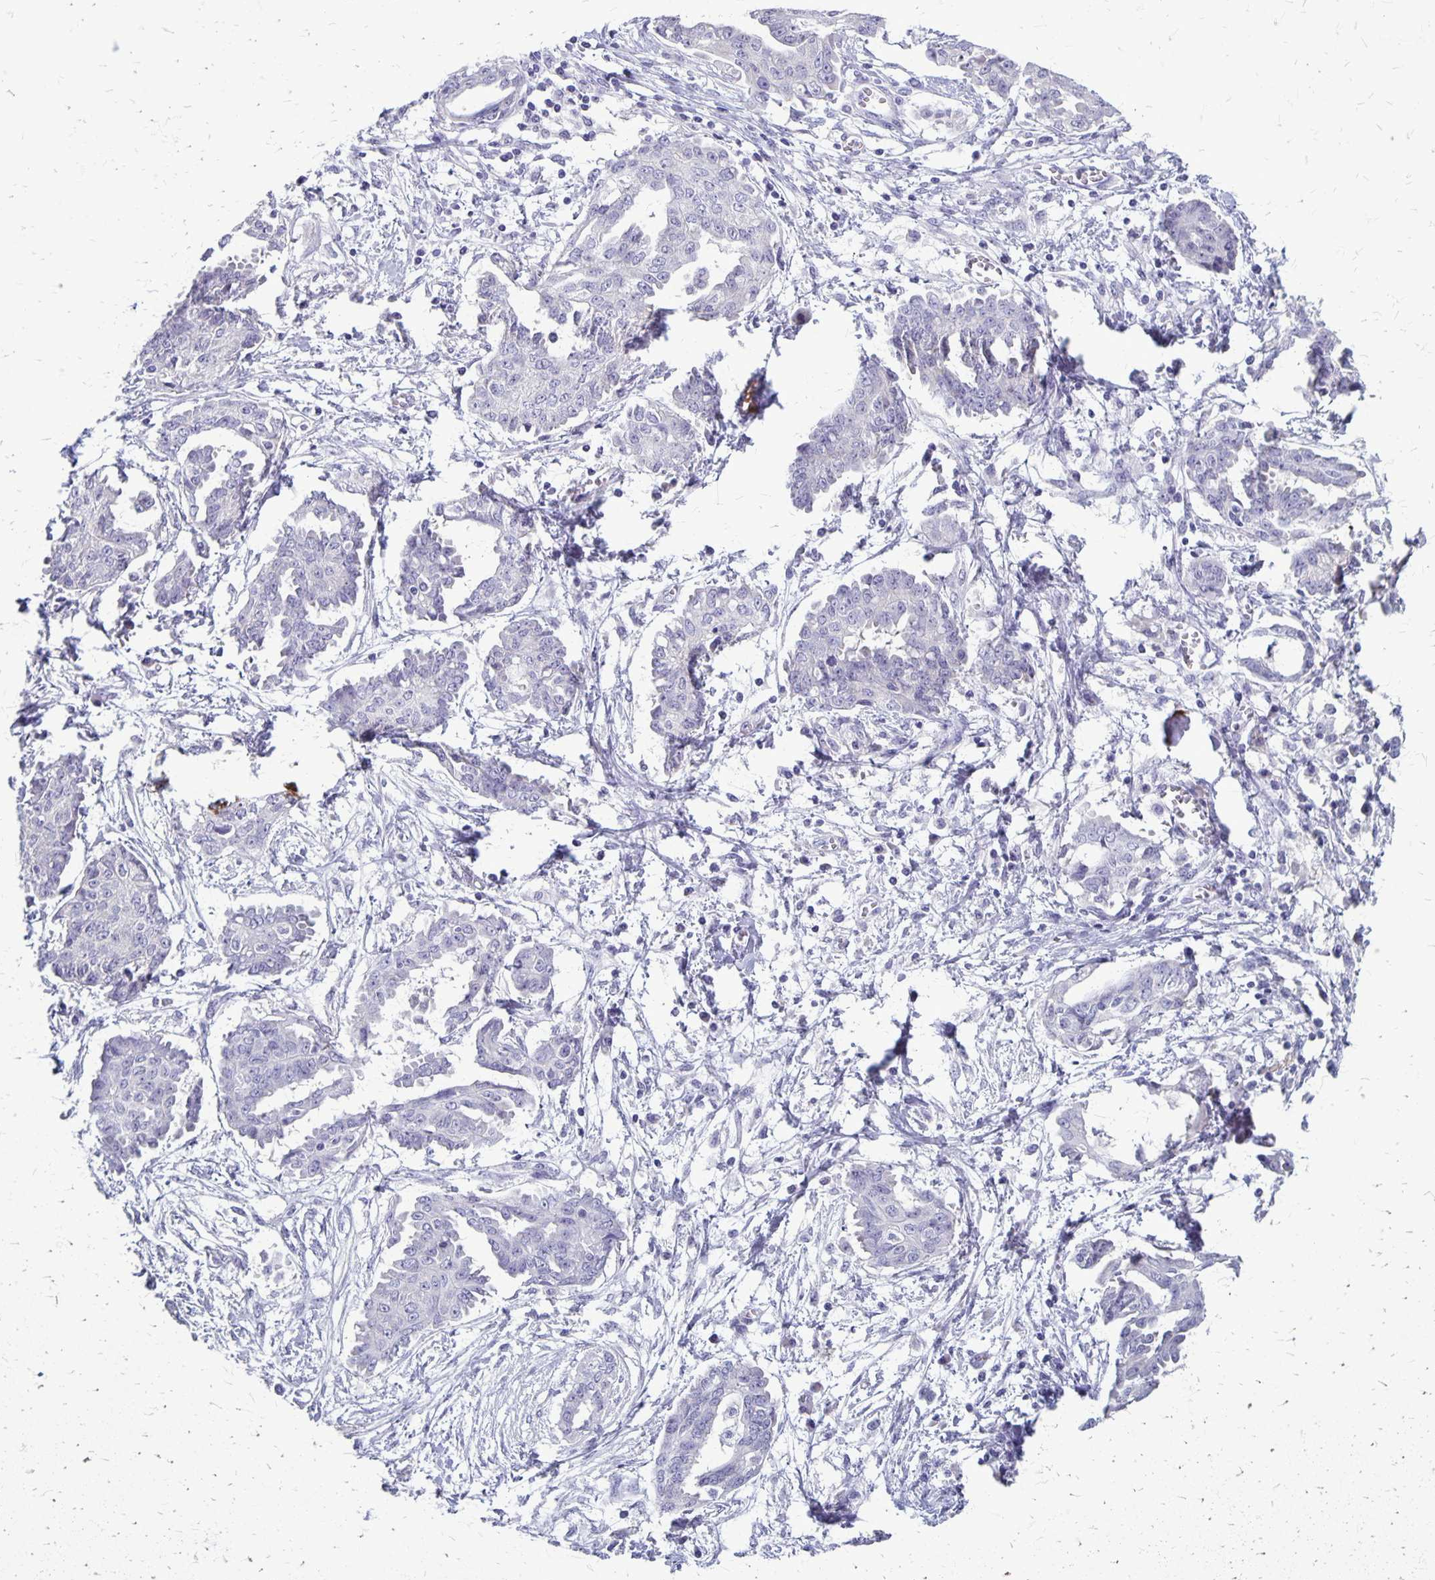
{"staining": {"intensity": "negative", "quantity": "none", "location": "none"}, "tissue": "ovarian cancer", "cell_type": "Tumor cells", "image_type": "cancer", "snomed": [{"axis": "morphology", "description": "Cystadenocarcinoma, serous, NOS"}, {"axis": "topography", "description": "Ovary"}], "caption": "The immunohistochemistry (IHC) micrograph has no significant positivity in tumor cells of serous cystadenocarcinoma (ovarian) tissue.", "gene": "PLXNB3", "patient": {"sex": "female", "age": 71}}